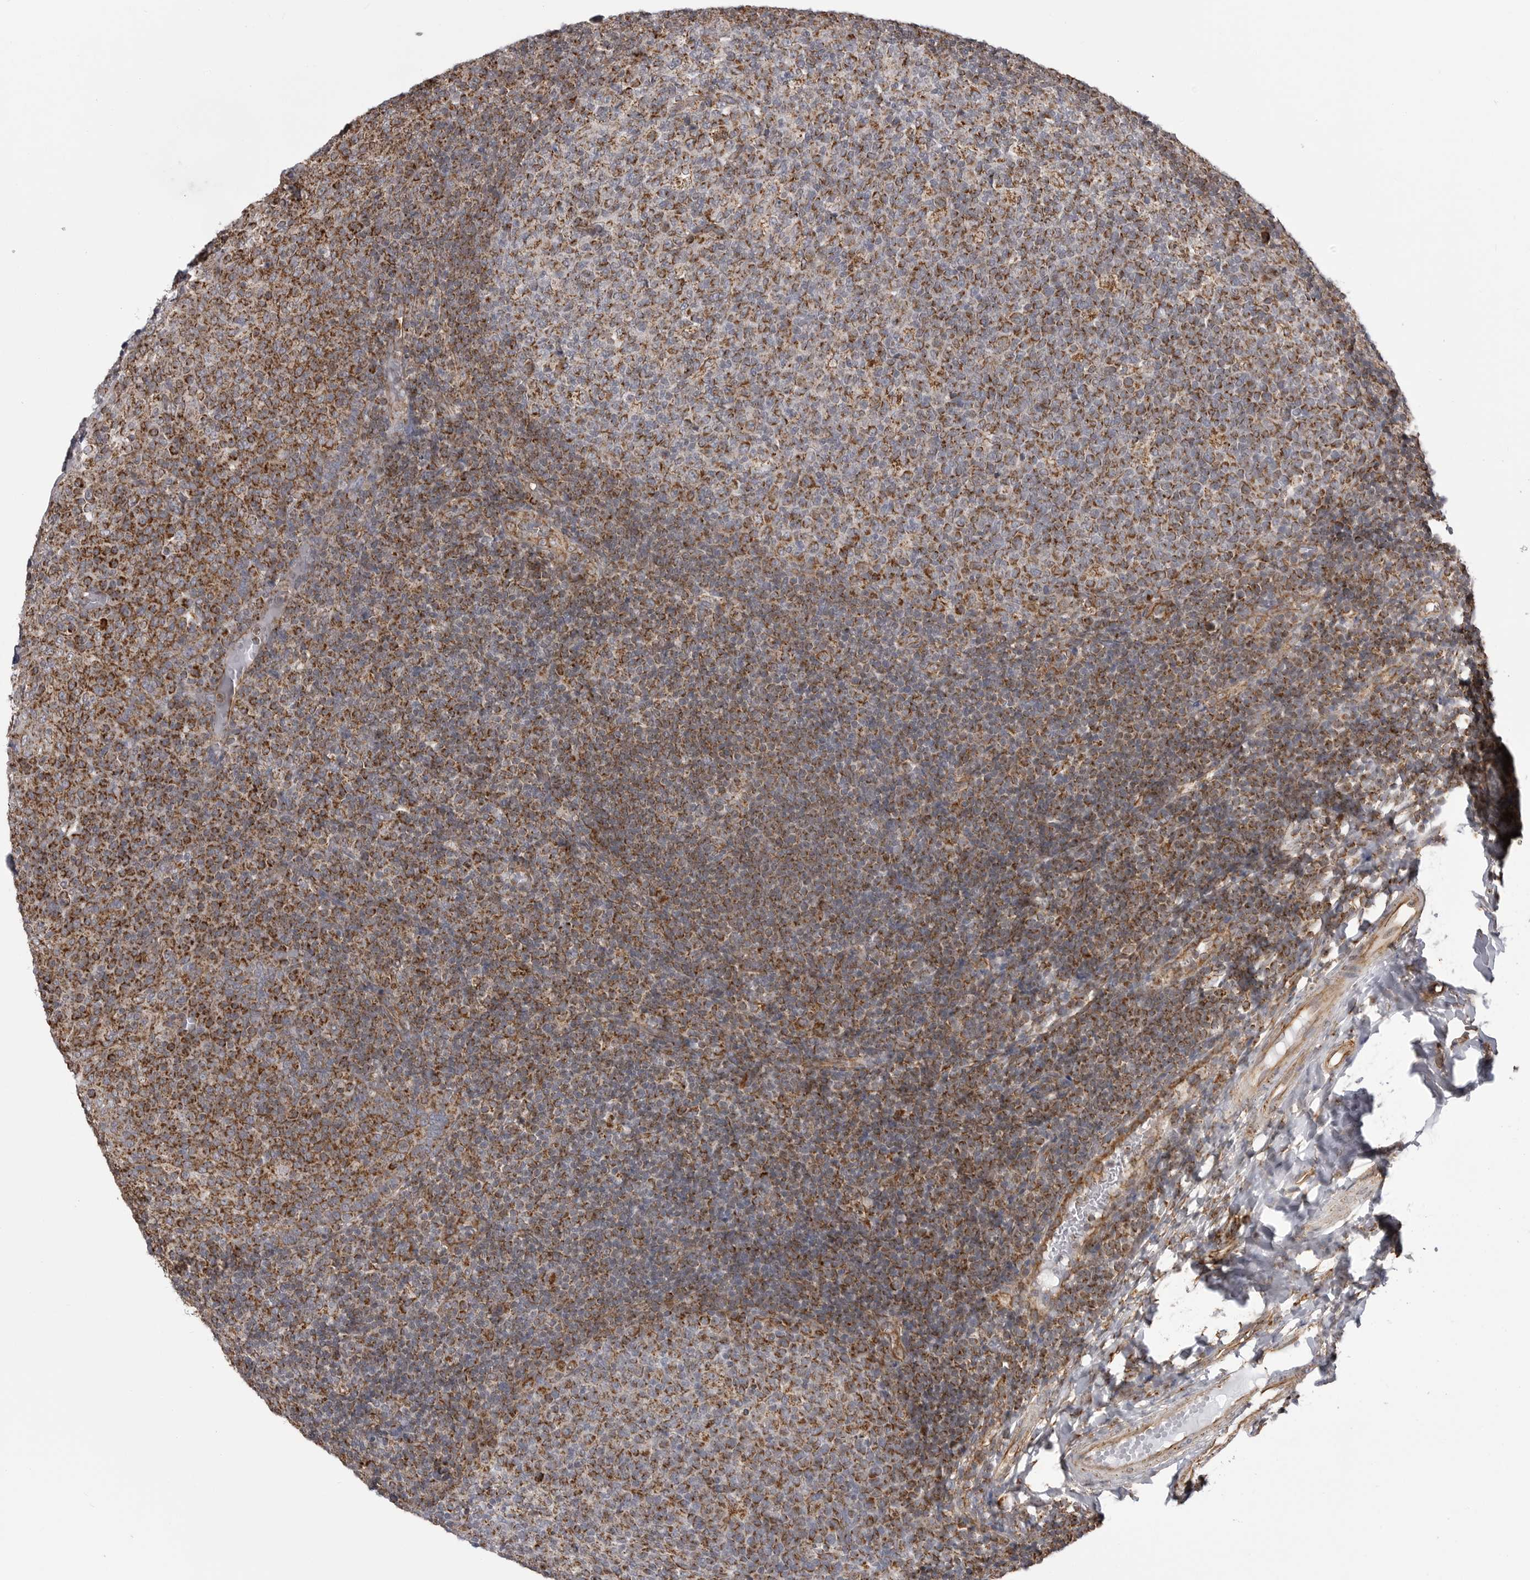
{"staining": {"intensity": "moderate", "quantity": ">75%", "location": "cytoplasmic/membranous"}, "tissue": "tonsil", "cell_type": "Germinal center cells", "image_type": "normal", "snomed": [{"axis": "morphology", "description": "Normal tissue, NOS"}, {"axis": "topography", "description": "Tonsil"}], "caption": "A brown stain labels moderate cytoplasmic/membranous positivity of a protein in germinal center cells of unremarkable human tonsil.", "gene": "FH", "patient": {"sex": "female", "age": 19}}